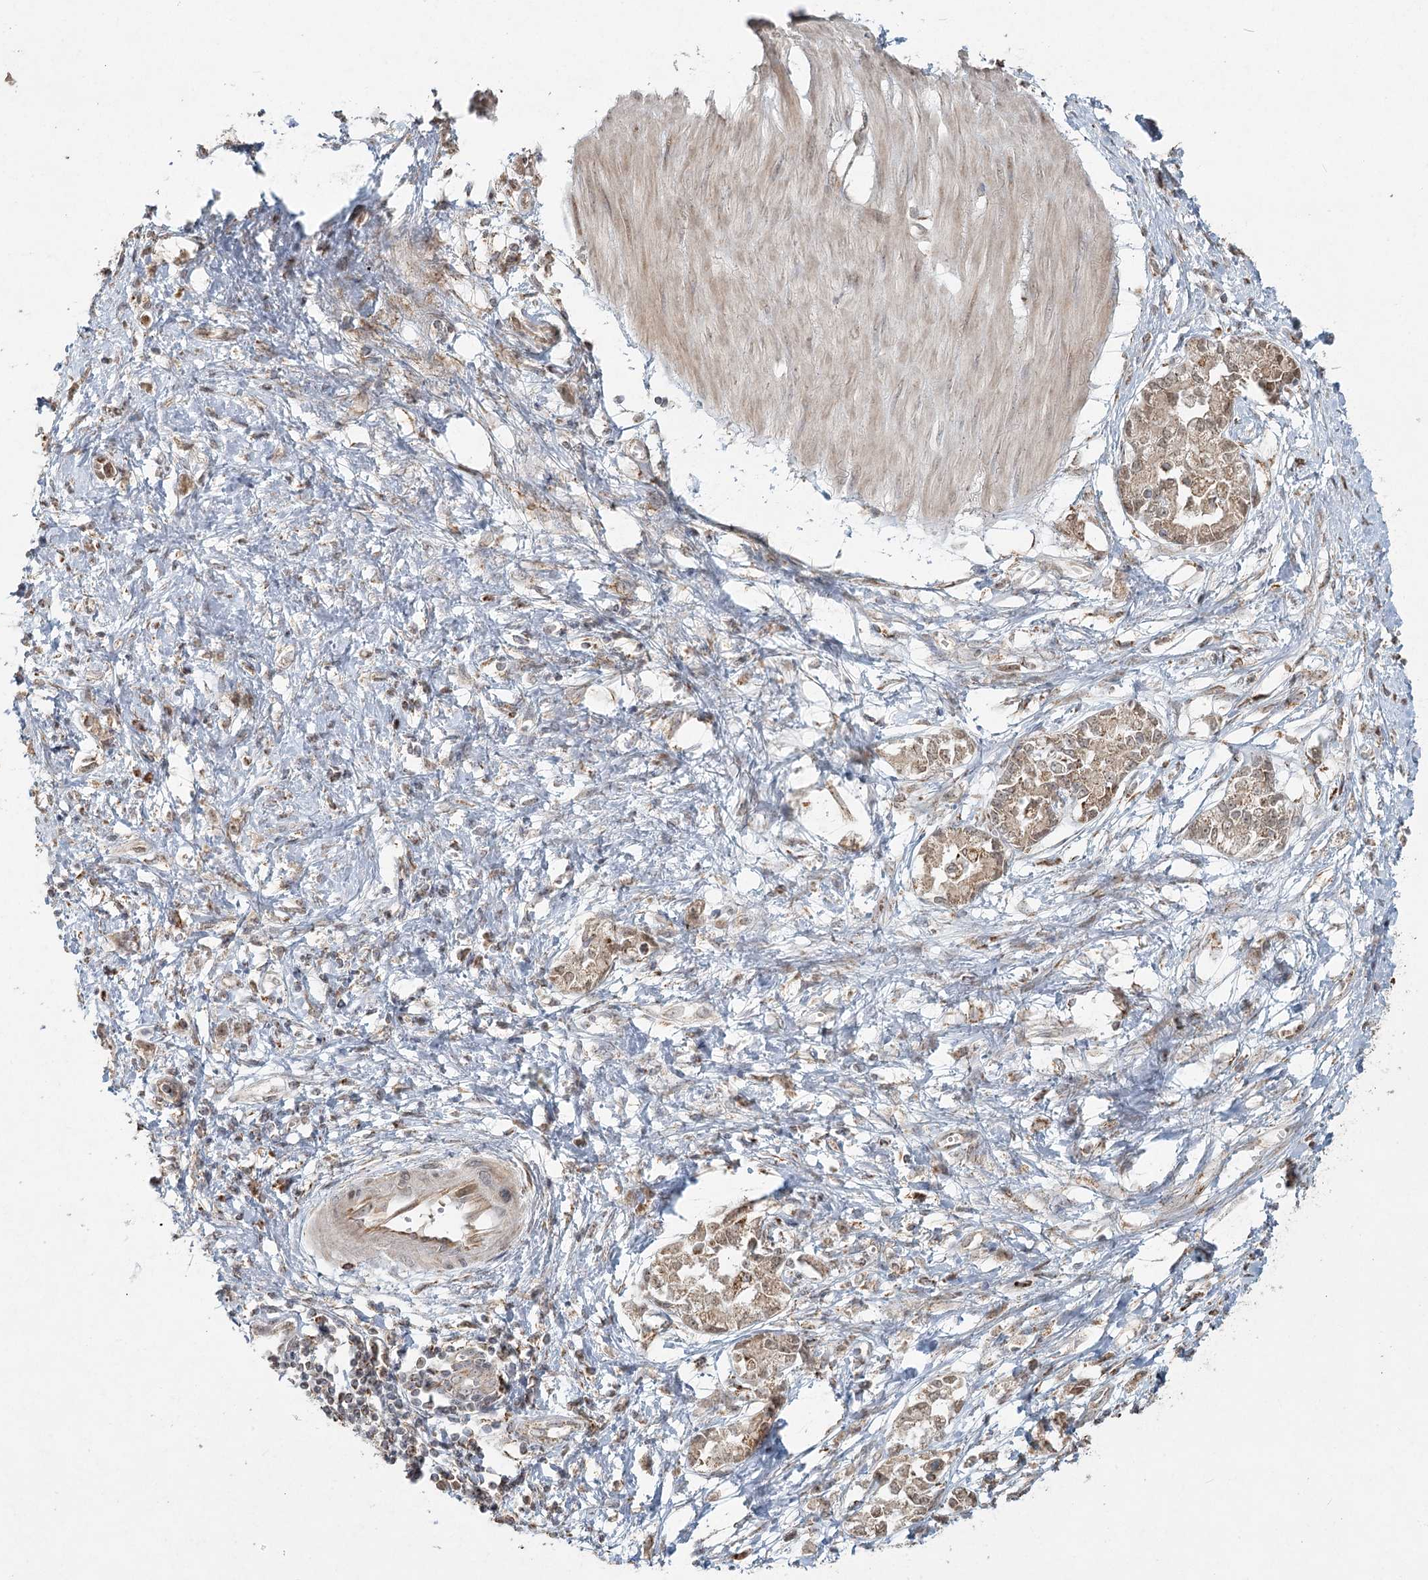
{"staining": {"intensity": "weak", "quantity": ">75%", "location": "cytoplasmic/membranous"}, "tissue": "stomach cancer", "cell_type": "Tumor cells", "image_type": "cancer", "snomed": [{"axis": "morphology", "description": "Adenocarcinoma, NOS"}, {"axis": "topography", "description": "Stomach"}], "caption": "Tumor cells display low levels of weak cytoplasmic/membranous expression in about >75% of cells in stomach cancer.", "gene": "LACTB", "patient": {"sex": "female", "age": 76}}